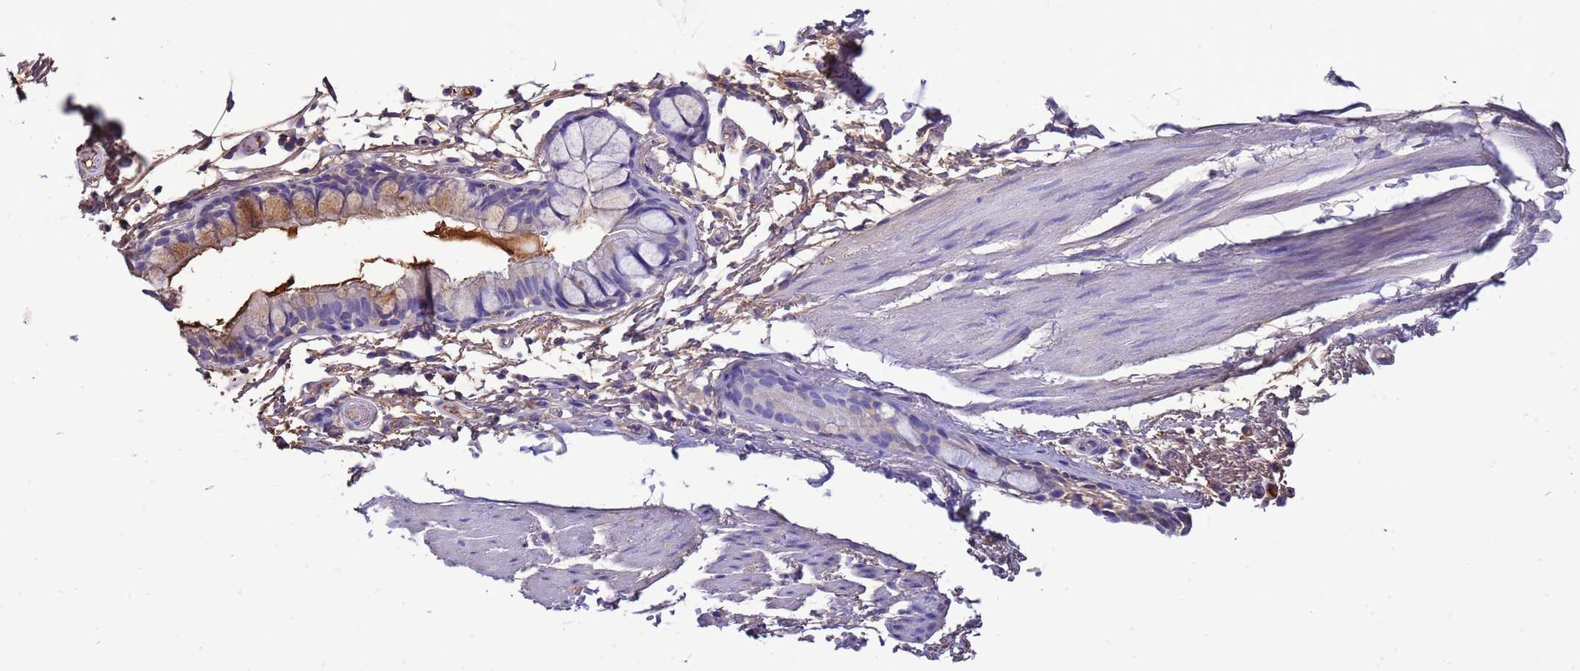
{"staining": {"intensity": "moderate", "quantity": "<25%", "location": "cytoplasmic/membranous"}, "tissue": "bronchus", "cell_type": "Respiratory epithelial cells", "image_type": "normal", "snomed": [{"axis": "morphology", "description": "Normal tissue, NOS"}, {"axis": "topography", "description": "Cartilage tissue"}], "caption": "Brown immunohistochemical staining in unremarkable human bronchus displays moderate cytoplasmic/membranous expression in about <25% of respiratory epithelial cells. Nuclei are stained in blue.", "gene": "H1", "patient": {"sex": "male", "age": 63}}